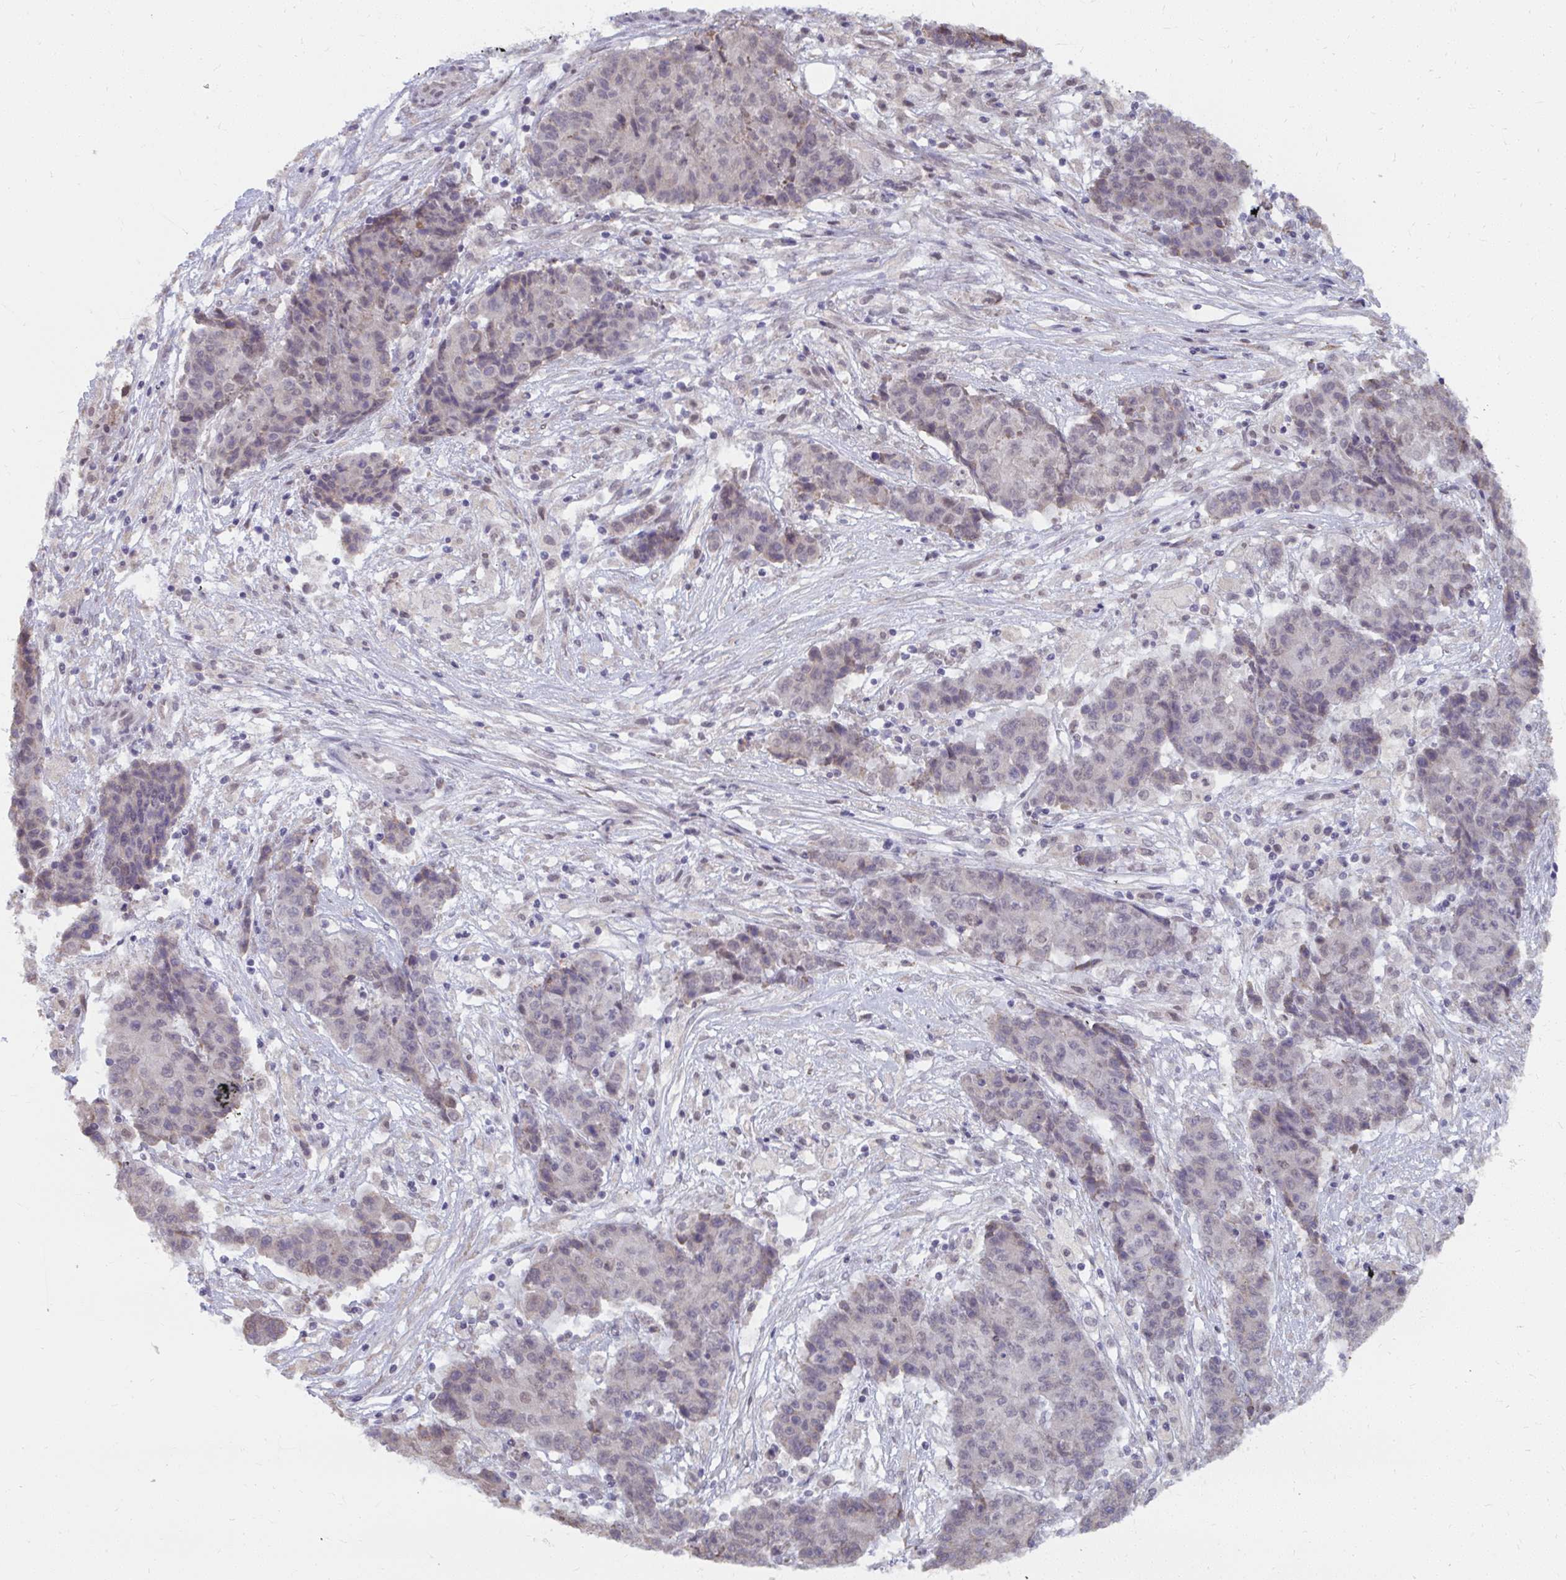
{"staining": {"intensity": "negative", "quantity": "none", "location": "none"}, "tissue": "ovarian cancer", "cell_type": "Tumor cells", "image_type": "cancer", "snomed": [{"axis": "morphology", "description": "Carcinoma, endometroid"}, {"axis": "topography", "description": "Ovary"}], "caption": "High magnification brightfield microscopy of ovarian endometroid carcinoma stained with DAB (3,3'-diaminobenzidine) (brown) and counterstained with hematoxylin (blue): tumor cells show no significant staining.", "gene": "NMNAT1", "patient": {"sex": "female", "age": 42}}